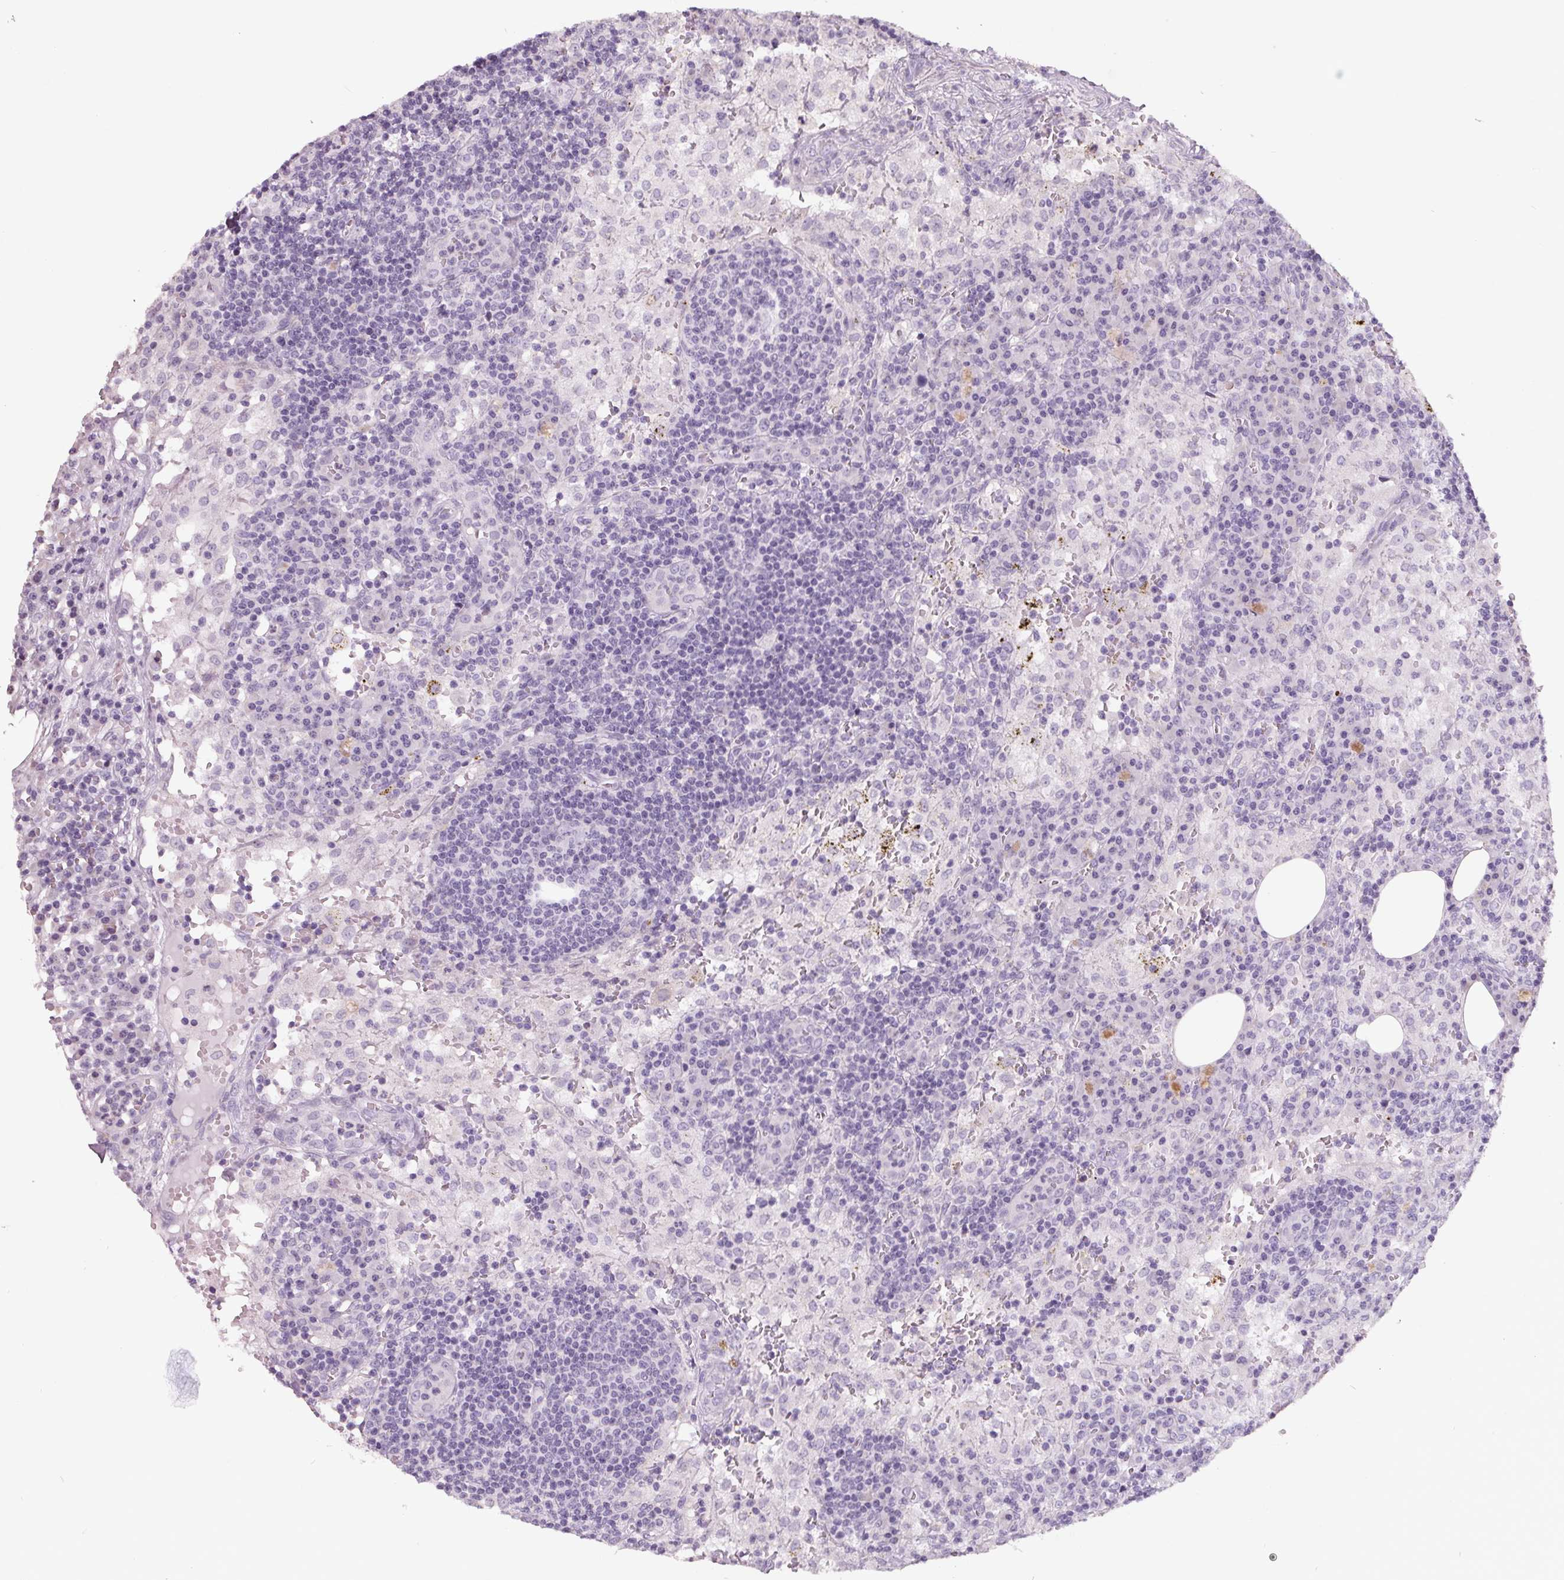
{"staining": {"intensity": "negative", "quantity": "none", "location": "none"}, "tissue": "lymph node", "cell_type": "Germinal center cells", "image_type": "normal", "snomed": [{"axis": "morphology", "description": "Normal tissue, NOS"}, {"axis": "topography", "description": "Lymph node"}], "caption": "Immunohistochemical staining of unremarkable lymph node exhibits no significant staining in germinal center cells.", "gene": "FTCD", "patient": {"sex": "male", "age": 62}}